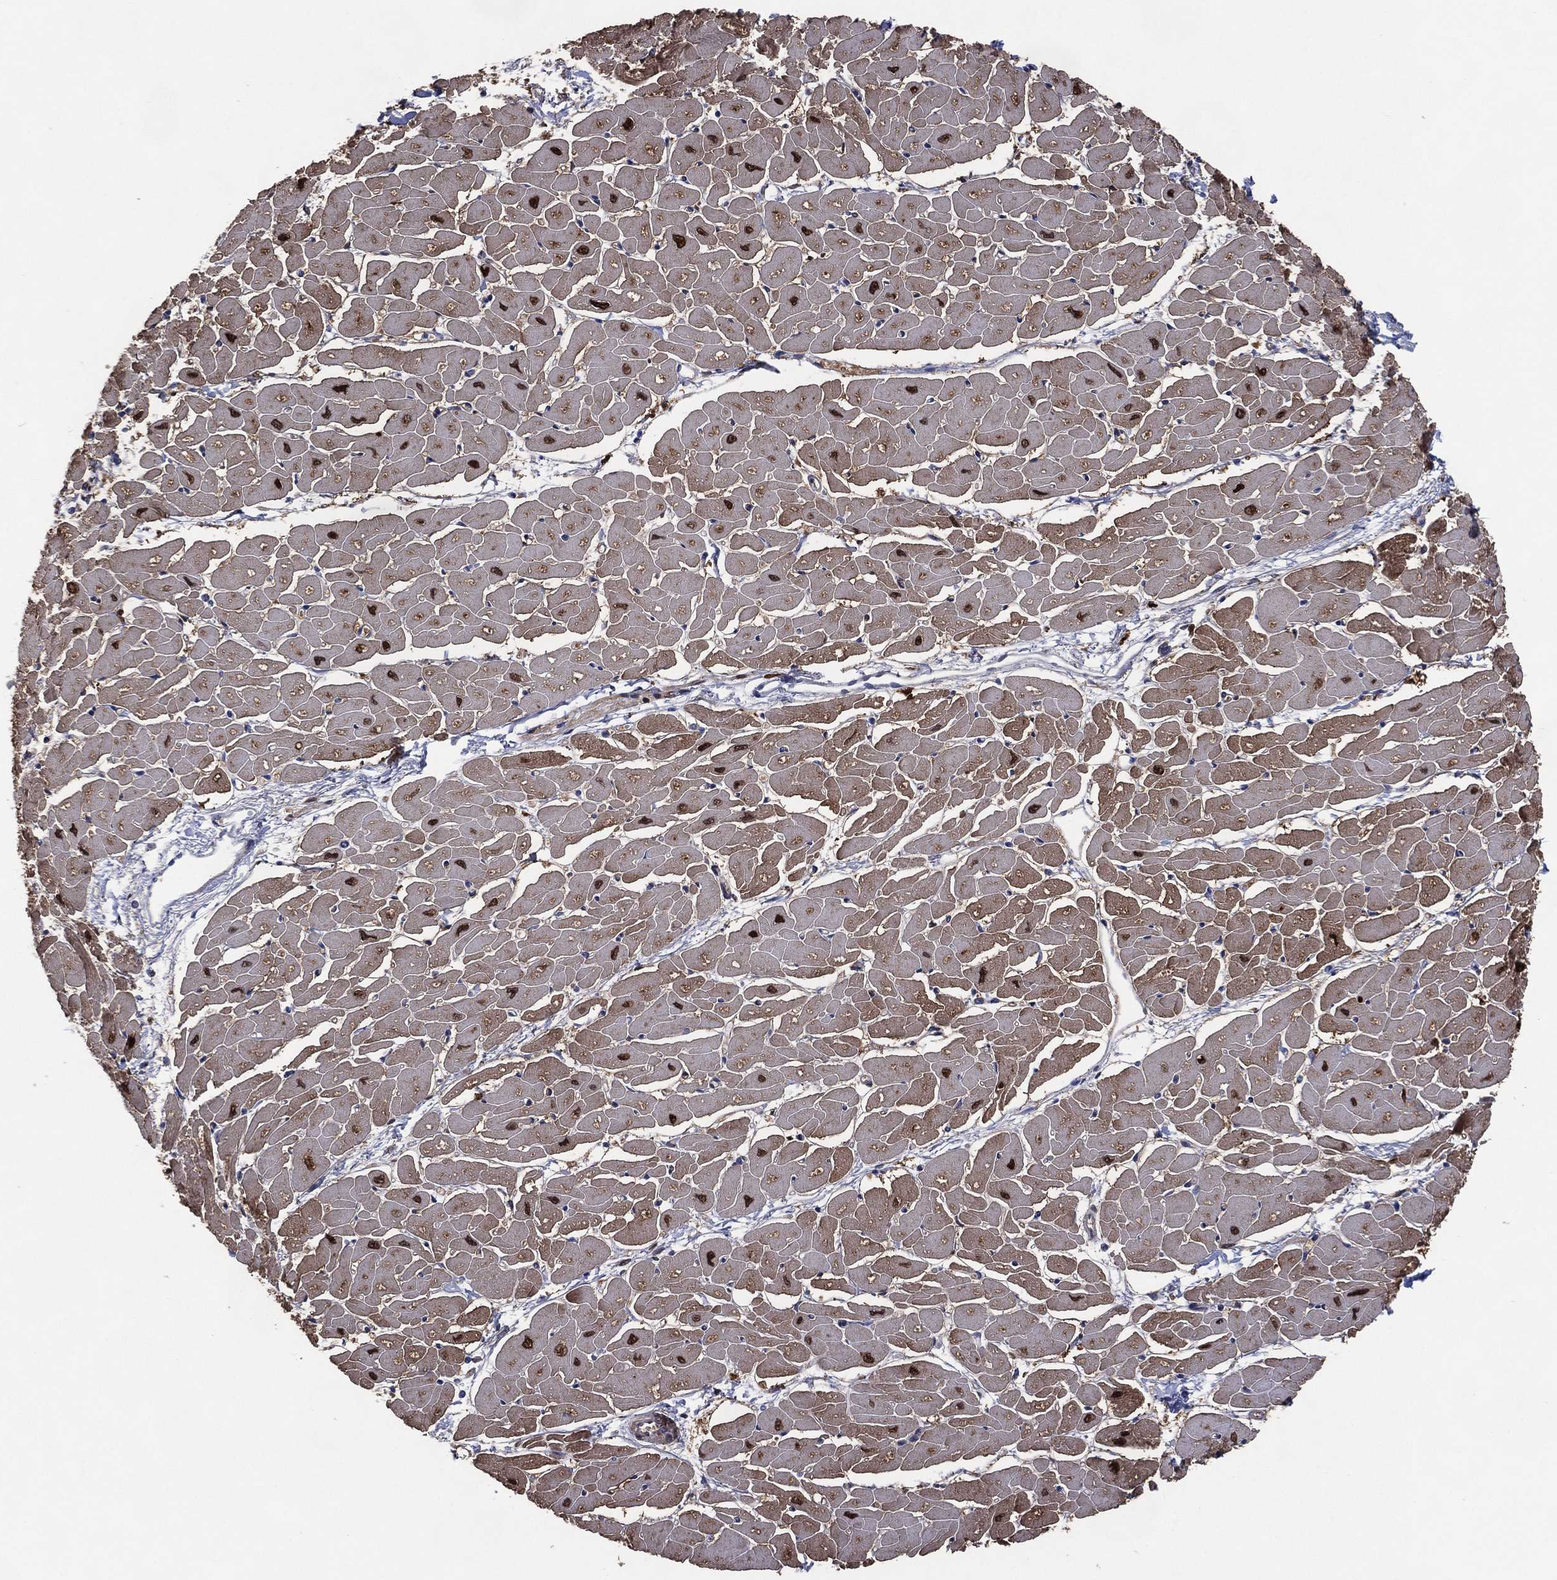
{"staining": {"intensity": "moderate", "quantity": "25%-75%", "location": "cytoplasmic/membranous,nuclear"}, "tissue": "heart muscle", "cell_type": "Cardiomyocytes", "image_type": "normal", "snomed": [{"axis": "morphology", "description": "Normal tissue, NOS"}, {"axis": "topography", "description": "Heart"}], "caption": "Heart muscle stained with DAB IHC shows medium levels of moderate cytoplasmic/membranous,nuclear positivity in about 25%-75% of cardiomyocytes.", "gene": "AK1", "patient": {"sex": "male", "age": 57}}